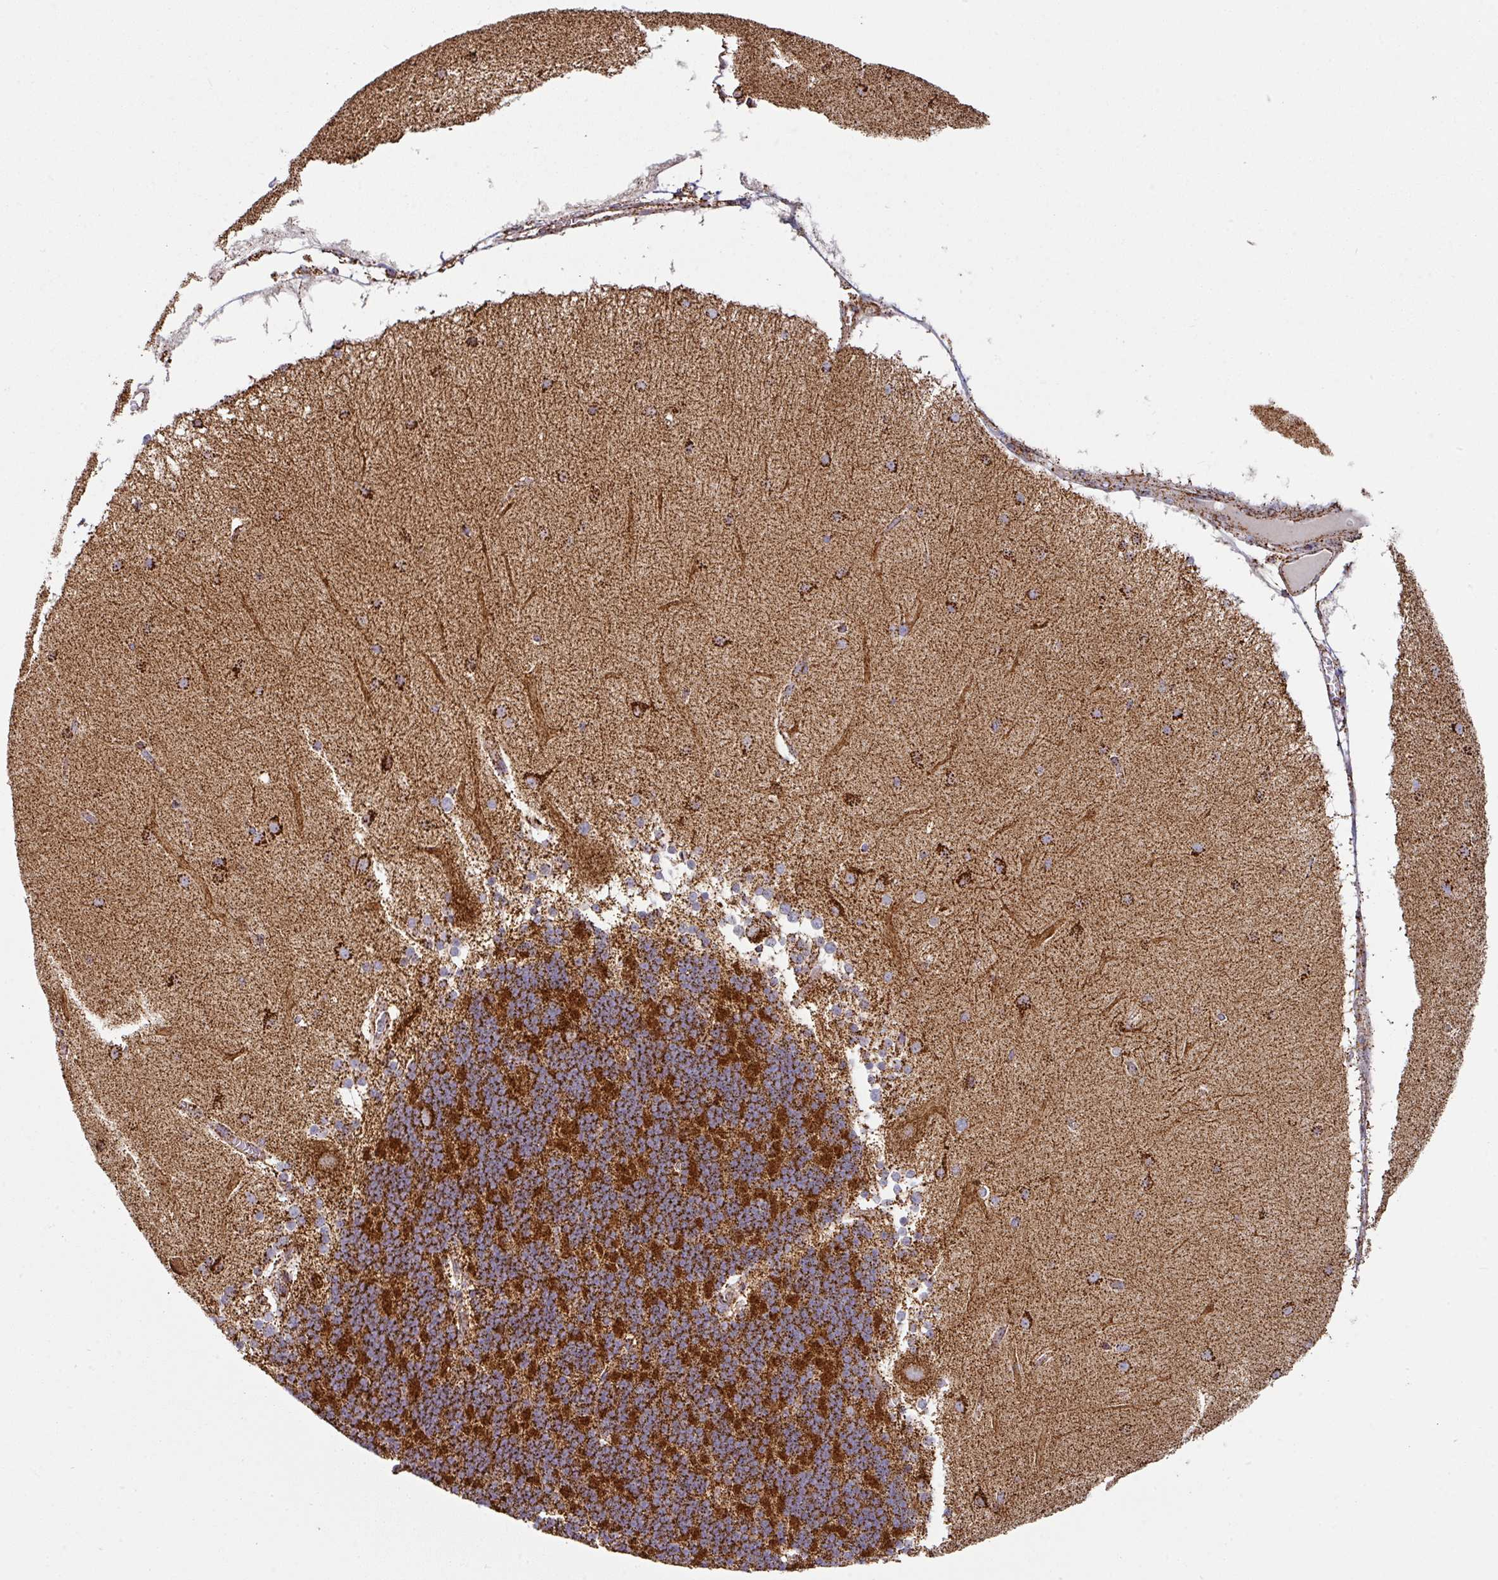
{"staining": {"intensity": "strong", "quantity": ">75%", "location": "cytoplasmic/membranous"}, "tissue": "cerebellum", "cell_type": "Cells in granular layer", "image_type": "normal", "snomed": [{"axis": "morphology", "description": "Normal tissue, NOS"}, {"axis": "topography", "description": "Cerebellum"}], "caption": "Human cerebellum stained with a brown dye displays strong cytoplasmic/membranous positive expression in about >75% of cells in granular layer.", "gene": "TRAP1", "patient": {"sex": "female", "age": 54}}